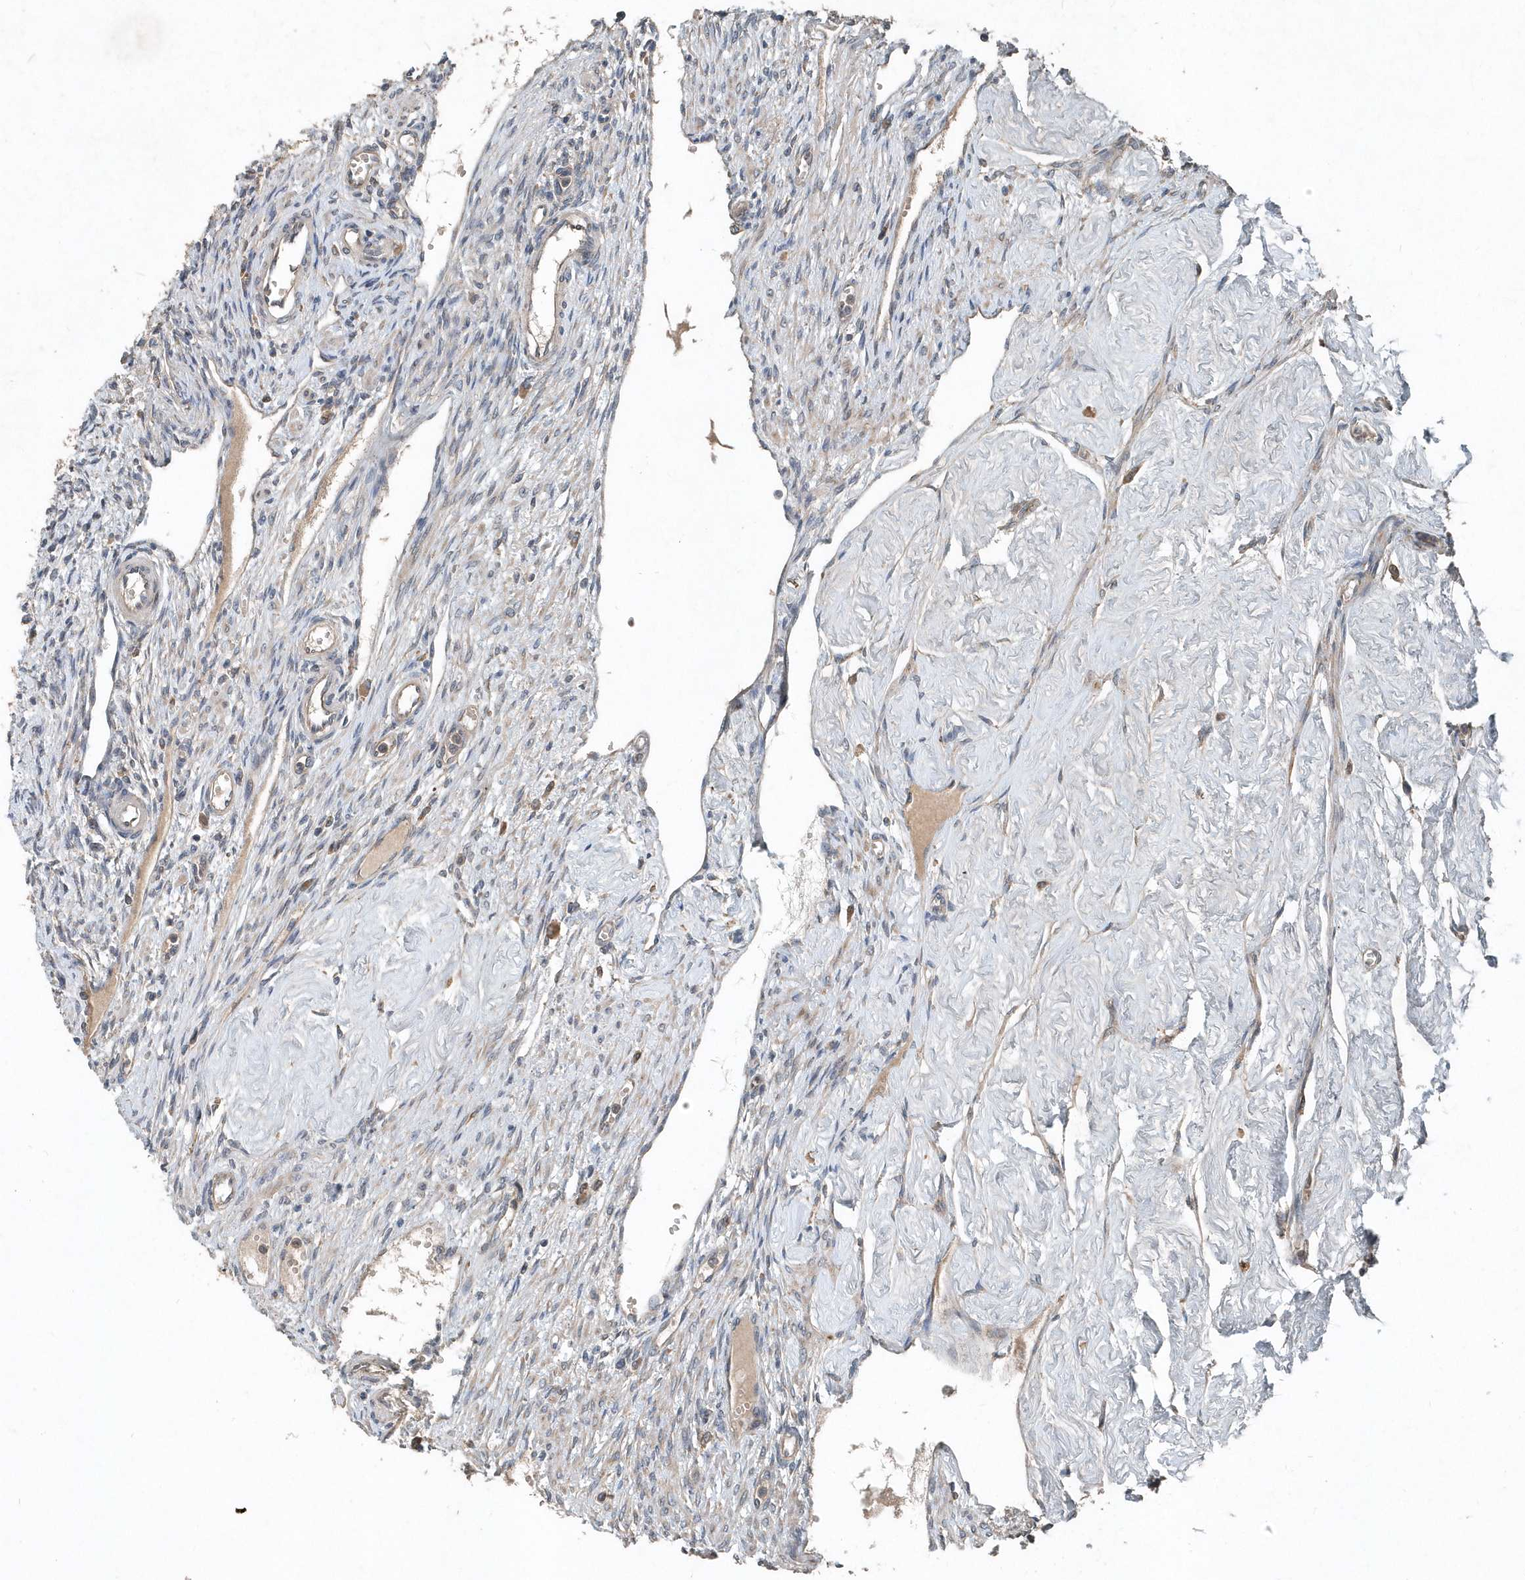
{"staining": {"intensity": "negative", "quantity": "none", "location": "none"}, "tissue": "ovary", "cell_type": "Ovarian stroma cells", "image_type": "normal", "snomed": [{"axis": "morphology", "description": "Normal tissue, NOS"}, {"axis": "morphology", "description": "Cyst, NOS"}, {"axis": "topography", "description": "Ovary"}], "caption": "Immunohistochemistry (IHC) of unremarkable ovary demonstrates no staining in ovarian stroma cells.", "gene": "SCFD2", "patient": {"sex": "female", "age": 33}}